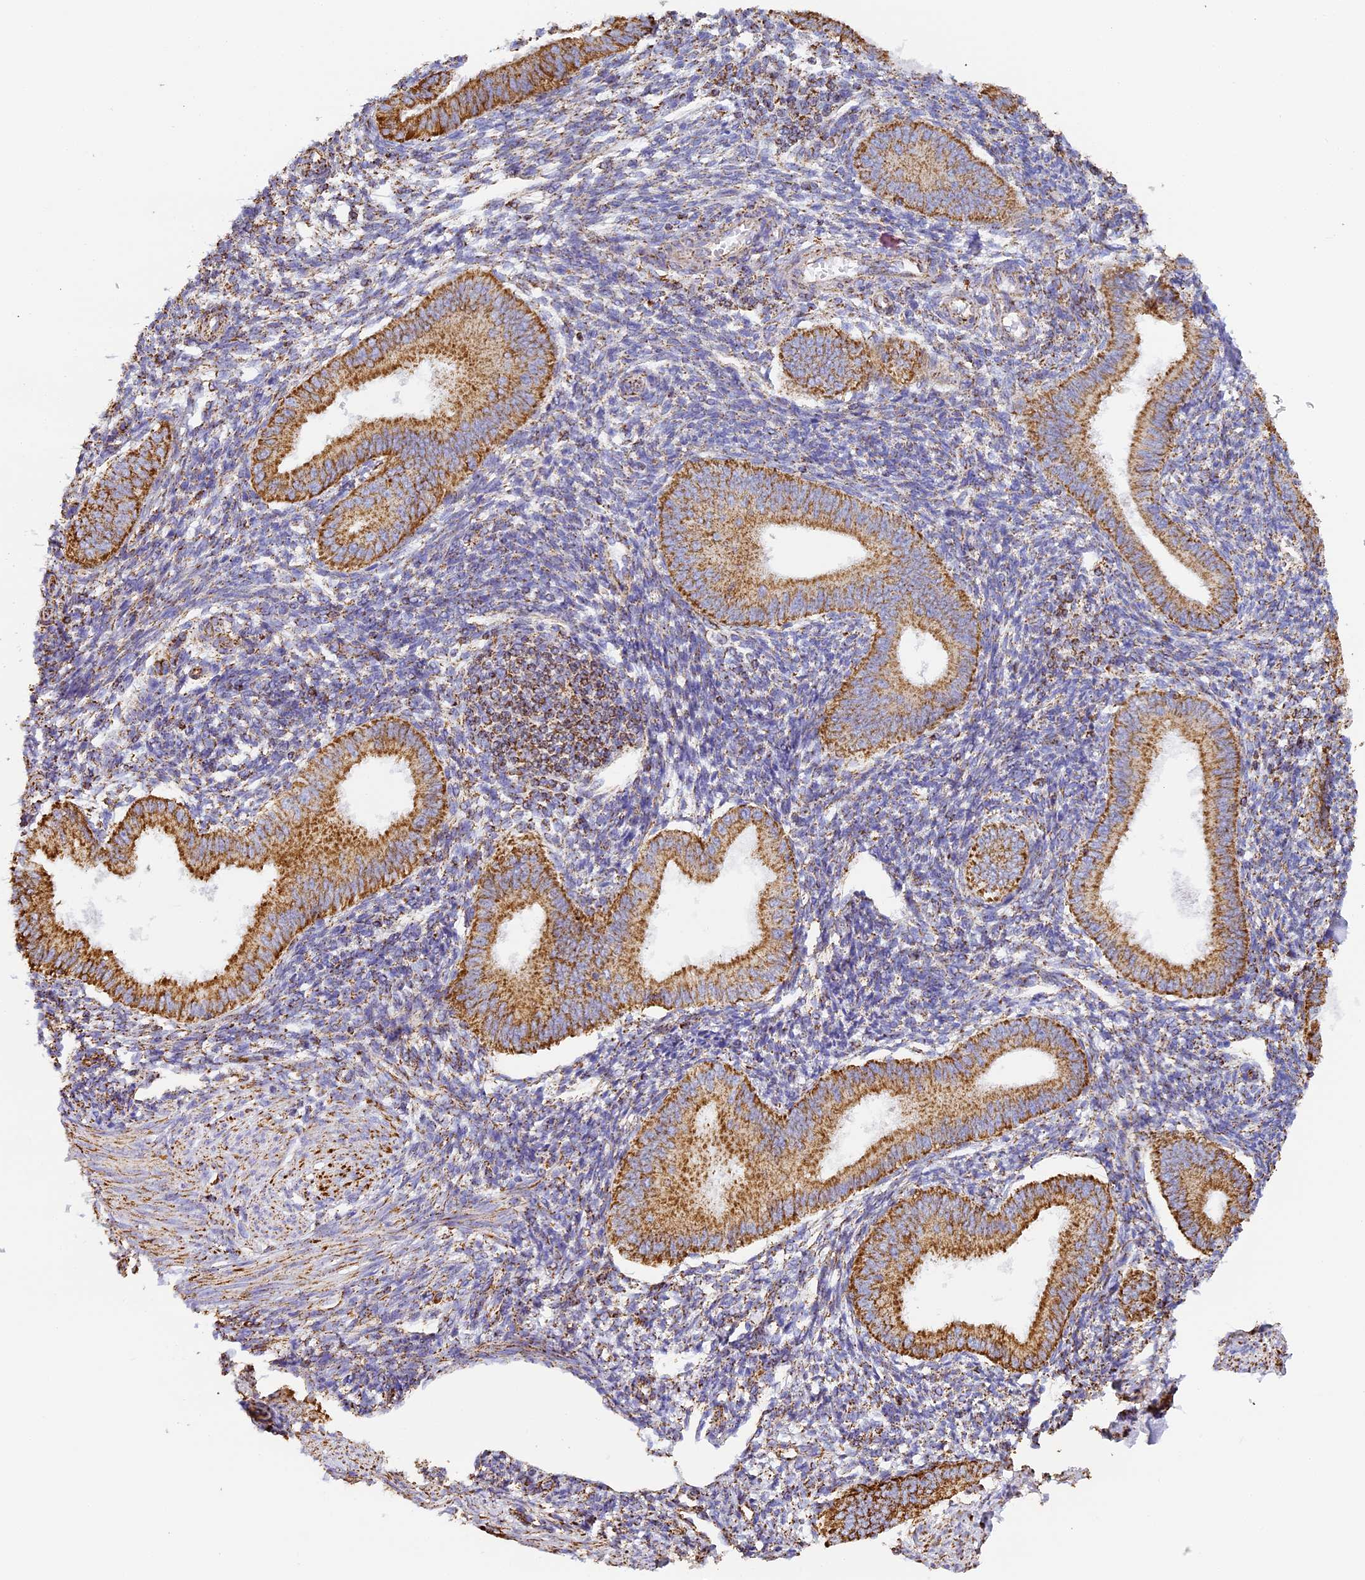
{"staining": {"intensity": "moderate", "quantity": "<25%", "location": "cytoplasmic/membranous"}, "tissue": "endometrium", "cell_type": "Cells in endometrial stroma", "image_type": "normal", "snomed": [{"axis": "morphology", "description": "Normal tissue, NOS"}, {"axis": "topography", "description": "Uterus"}, {"axis": "topography", "description": "Endometrium"}], "caption": "A high-resolution photomicrograph shows IHC staining of normal endometrium, which shows moderate cytoplasmic/membranous staining in about <25% of cells in endometrial stroma.", "gene": "STK17A", "patient": {"sex": "female", "age": 48}}